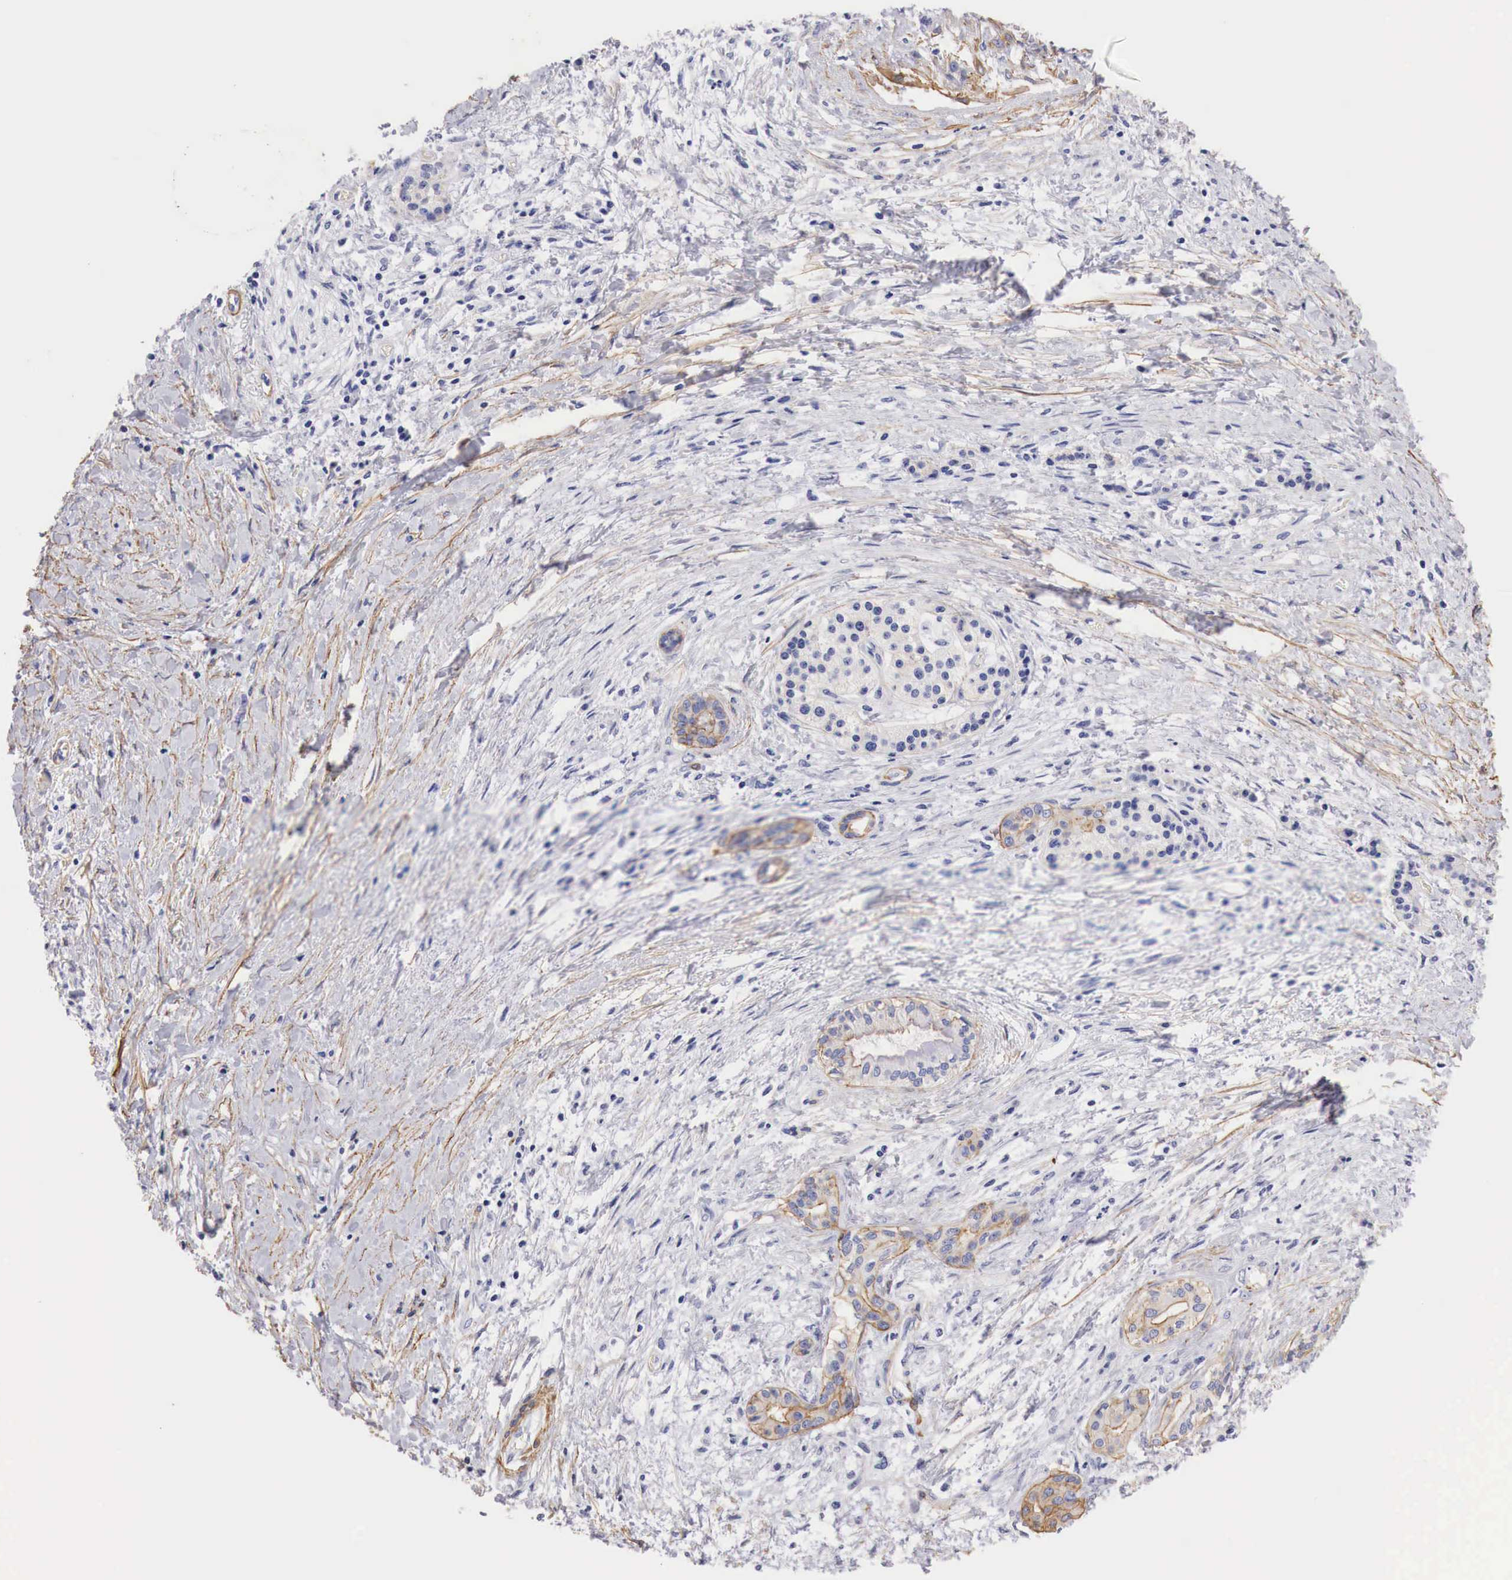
{"staining": {"intensity": "weak", "quantity": "25%-75%", "location": "cytoplasmic/membranous"}, "tissue": "pancreatic cancer", "cell_type": "Tumor cells", "image_type": "cancer", "snomed": [{"axis": "morphology", "description": "Adenocarcinoma, NOS"}, {"axis": "topography", "description": "Pancreas"}], "caption": "DAB immunohistochemical staining of human pancreatic cancer (adenocarcinoma) demonstrates weak cytoplasmic/membranous protein staining in about 25%-75% of tumor cells.", "gene": "TPM1", "patient": {"sex": "female", "age": 64}}